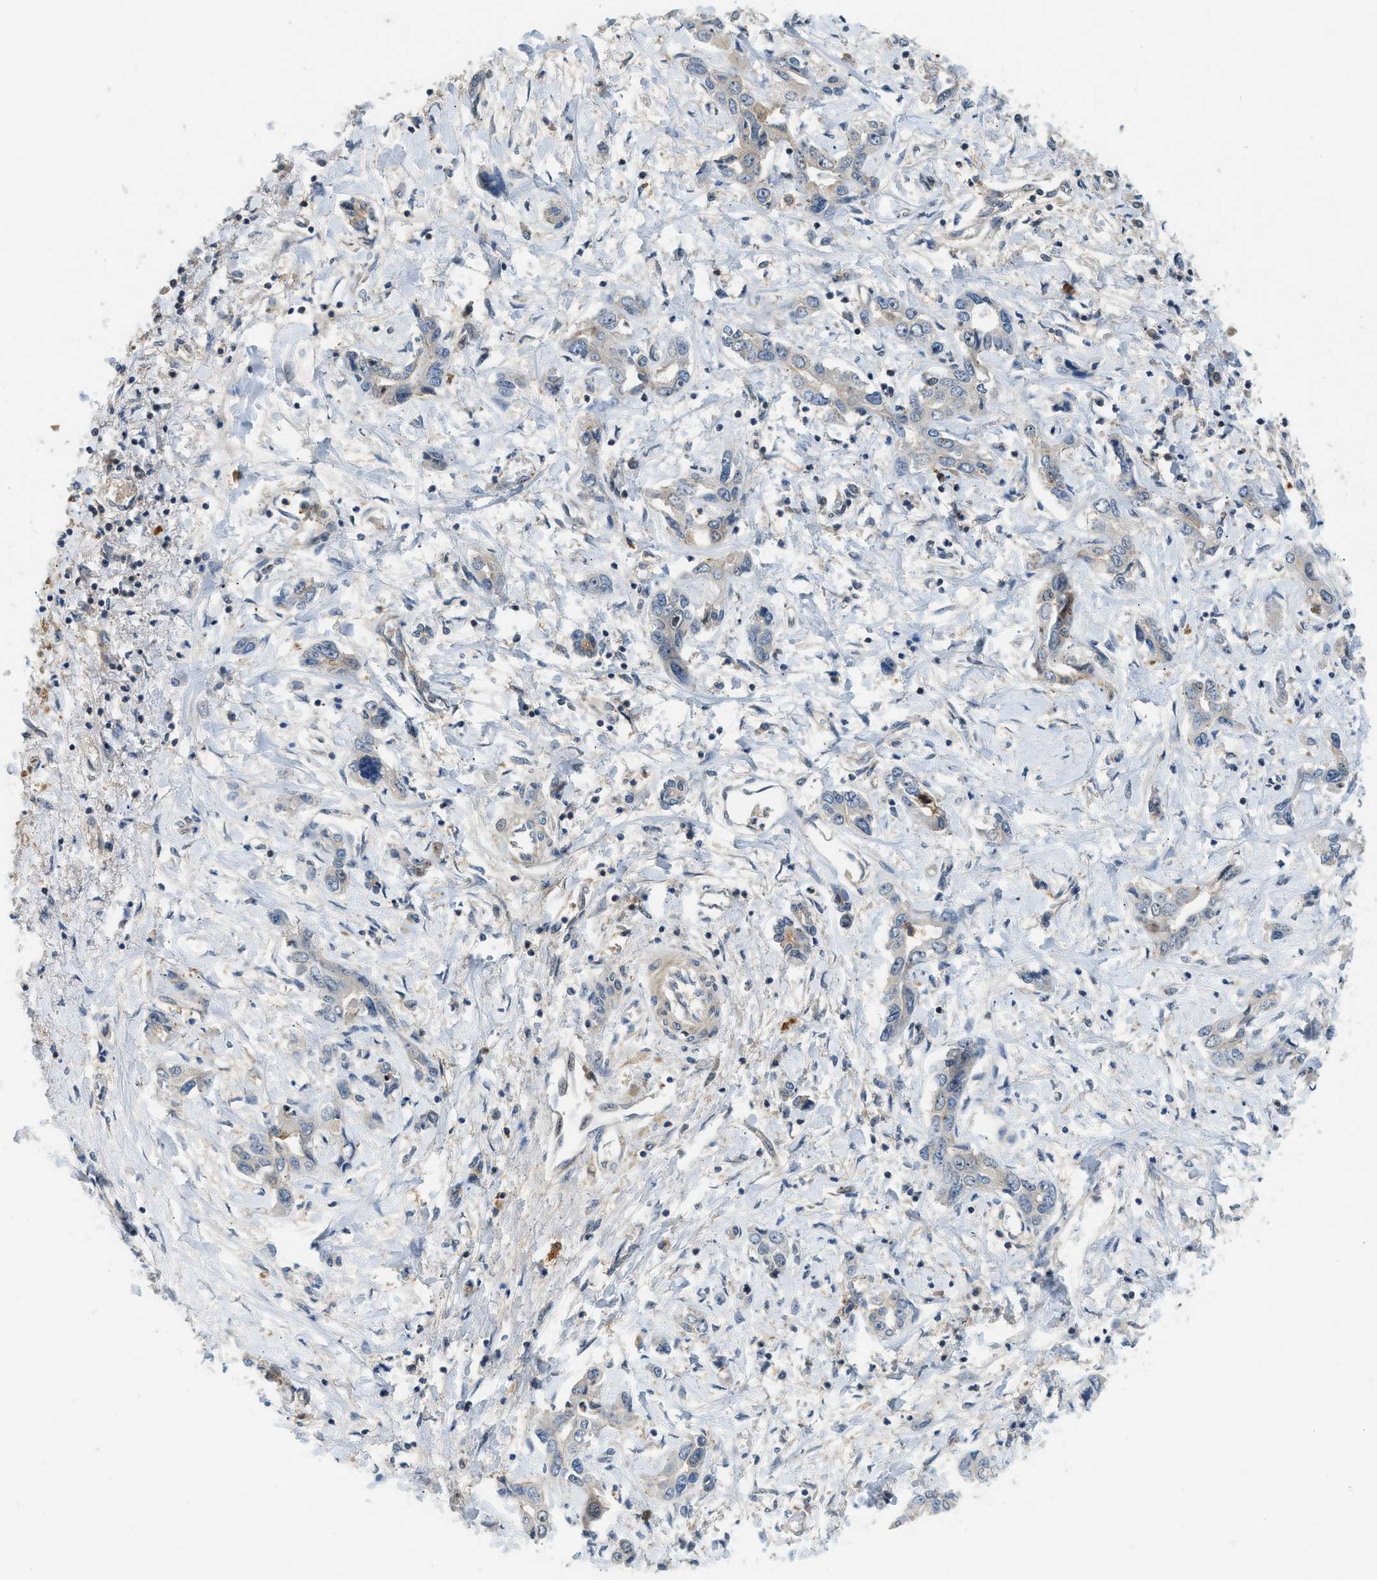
{"staining": {"intensity": "weak", "quantity": "<25%", "location": "cytoplasmic/membranous"}, "tissue": "liver cancer", "cell_type": "Tumor cells", "image_type": "cancer", "snomed": [{"axis": "morphology", "description": "Cholangiocarcinoma"}, {"axis": "topography", "description": "Liver"}], "caption": "This is an immunohistochemistry (IHC) photomicrograph of human cholangiocarcinoma (liver). There is no expression in tumor cells.", "gene": "CBLB", "patient": {"sex": "male", "age": 59}}